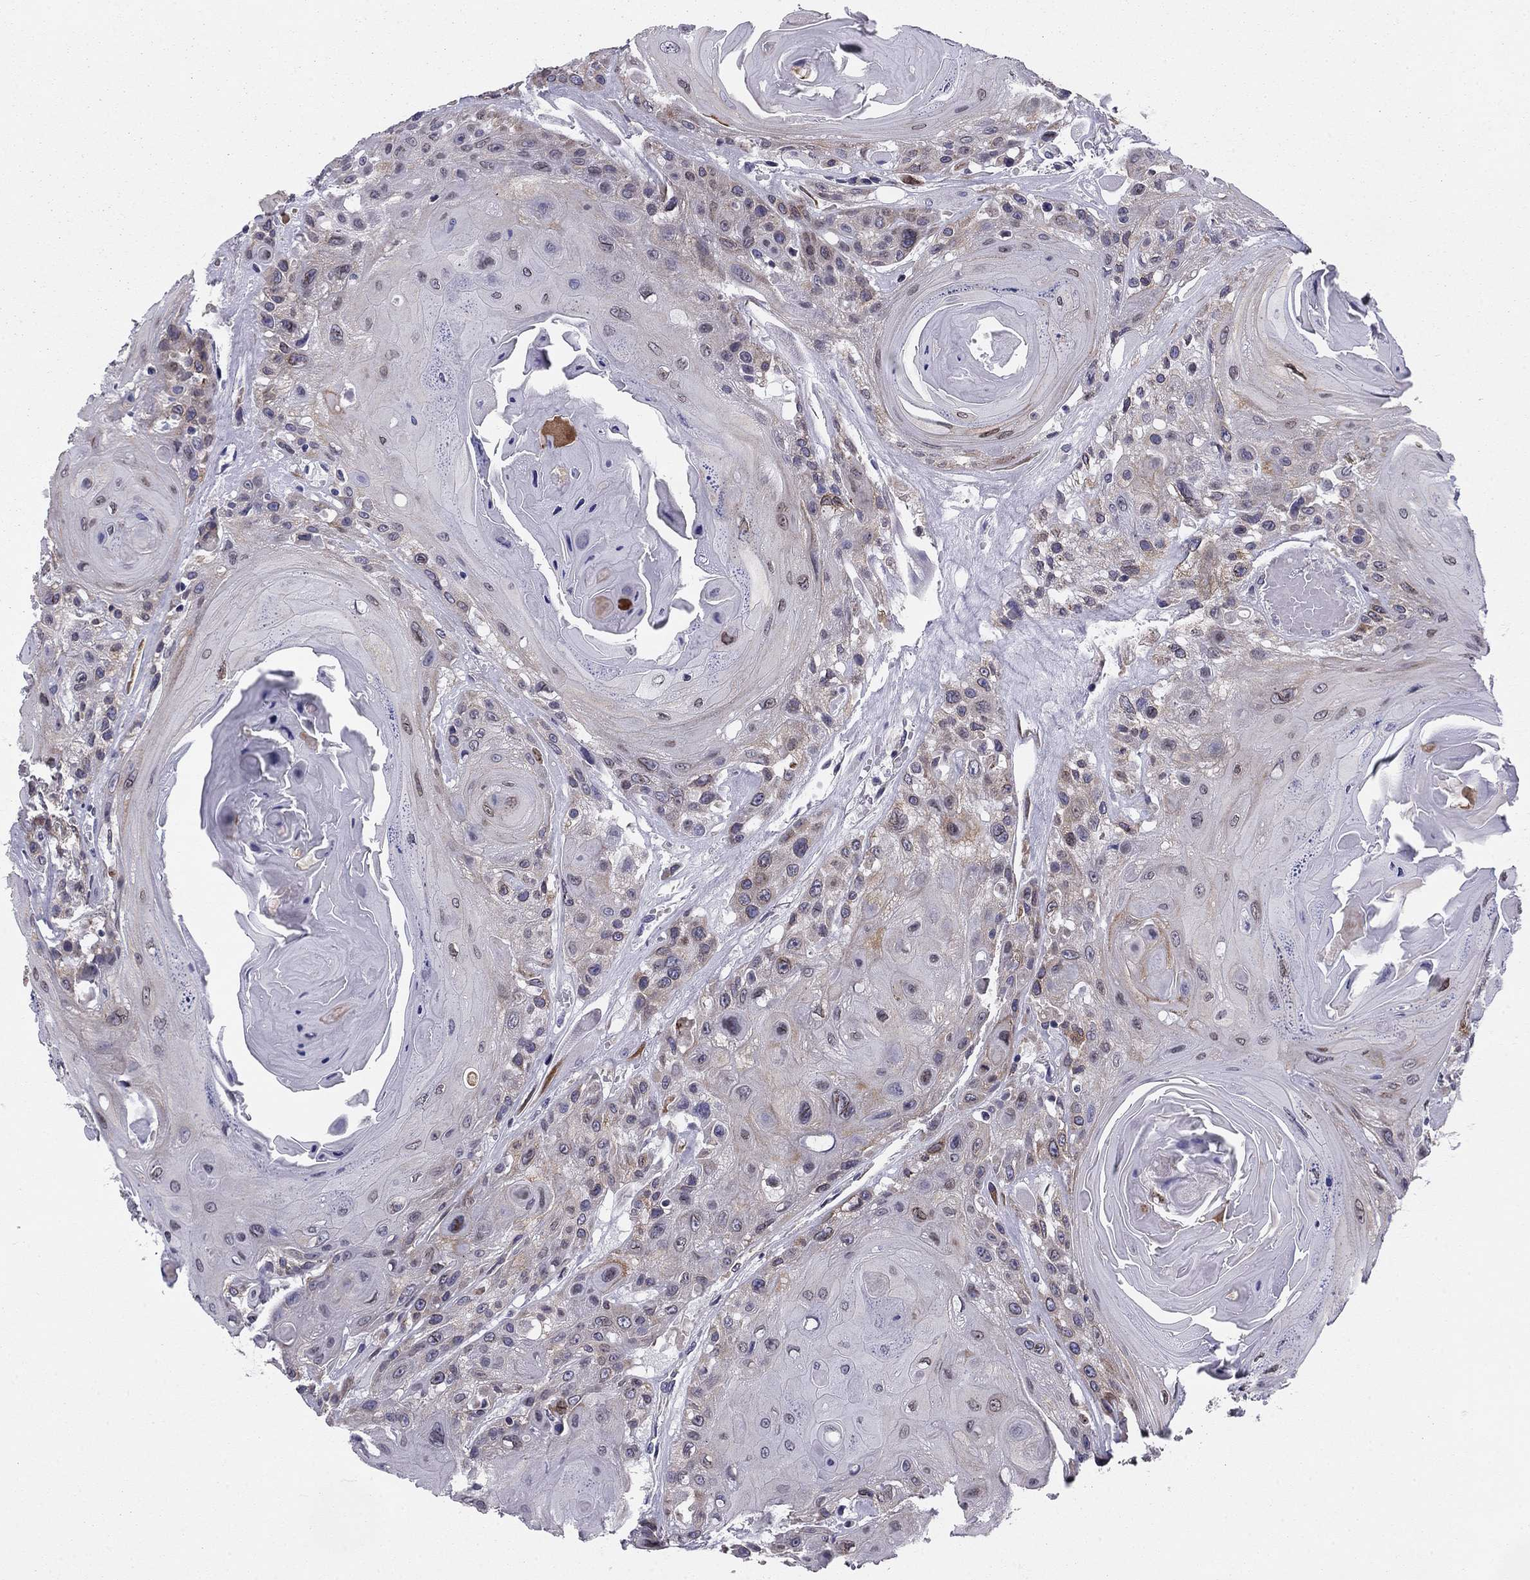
{"staining": {"intensity": "moderate", "quantity": "<25%", "location": "cytoplasmic/membranous"}, "tissue": "head and neck cancer", "cell_type": "Tumor cells", "image_type": "cancer", "snomed": [{"axis": "morphology", "description": "Squamous cell carcinoma, NOS"}, {"axis": "topography", "description": "Head-Neck"}], "caption": "Head and neck cancer was stained to show a protein in brown. There is low levels of moderate cytoplasmic/membranous expression in approximately <25% of tumor cells.", "gene": "TMED3", "patient": {"sex": "female", "age": 59}}